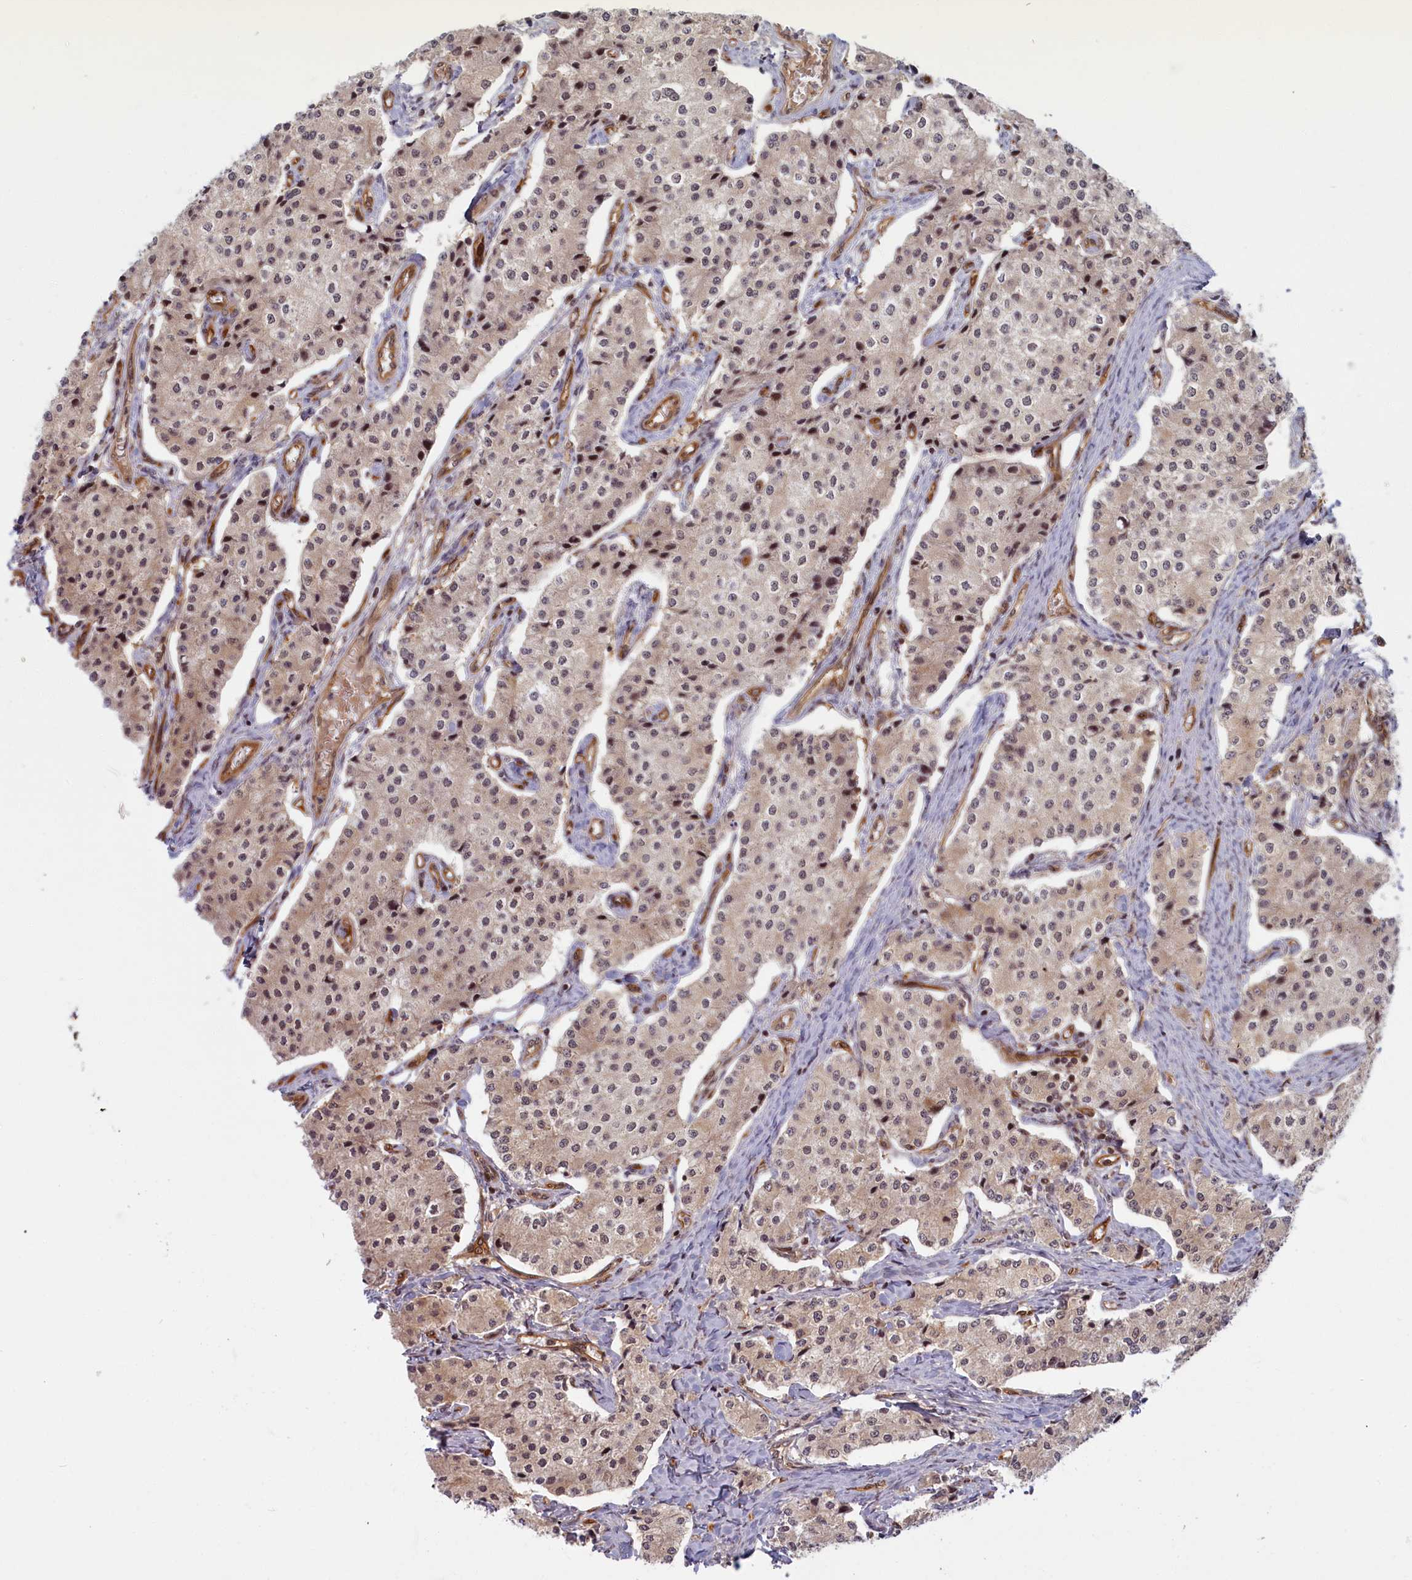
{"staining": {"intensity": "weak", "quantity": ">75%", "location": "cytoplasmic/membranous,nuclear"}, "tissue": "carcinoid", "cell_type": "Tumor cells", "image_type": "cancer", "snomed": [{"axis": "morphology", "description": "Carcinoid, malignant, NOS"}, {"axis": "topography", "description": "Colon"}], "caption": "Immunohistochemical staining of human carcinoid shows low levels of weak cytoplasmic/membranous and nuclear positivity in about >75% of tumor cells.", "gene": "SNRK", "patient": {"sex": "female", "age": 52}}